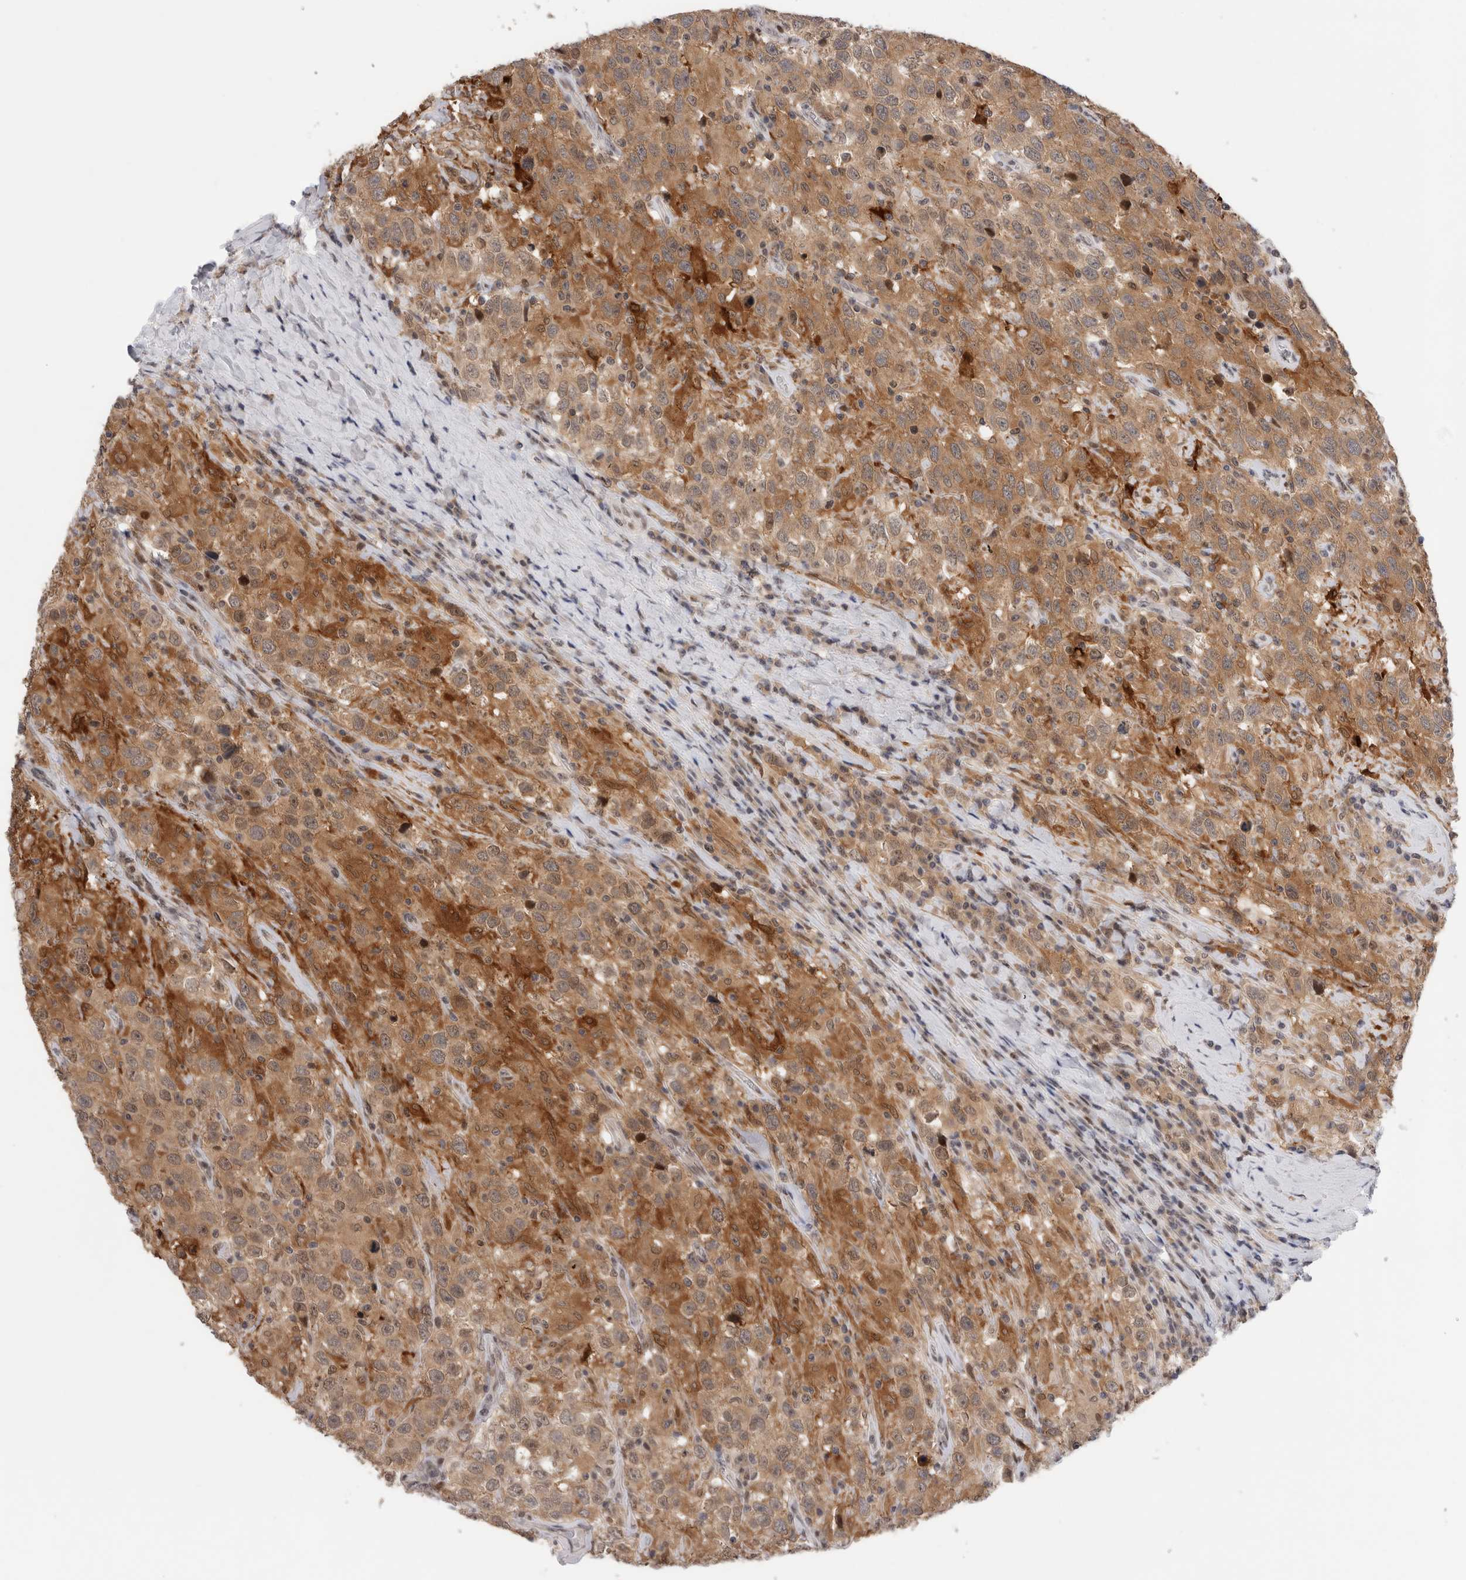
{"staining": {"intensity": "moderate", "quantity": ">75%", "location": "cytoplasmic/membranous"}, "tissue": "testis cancer", "cell_type": "Tumor cells", "image_type": "cancer", "snomed": [{"axis": "morphology", "description": "Seminoma, NOS"}, {"axis": "topography", "description": "Testis"}], "caption": "Tumor cells display medium levels of moderate cytoplasmic/membranous positivity in about >75% of cells in testis cancer (seminoma). (IHC, brightfield microscopy, high magnification).", "gene": "ZNF521", "patient": {"sex": "male", "age": 41}}